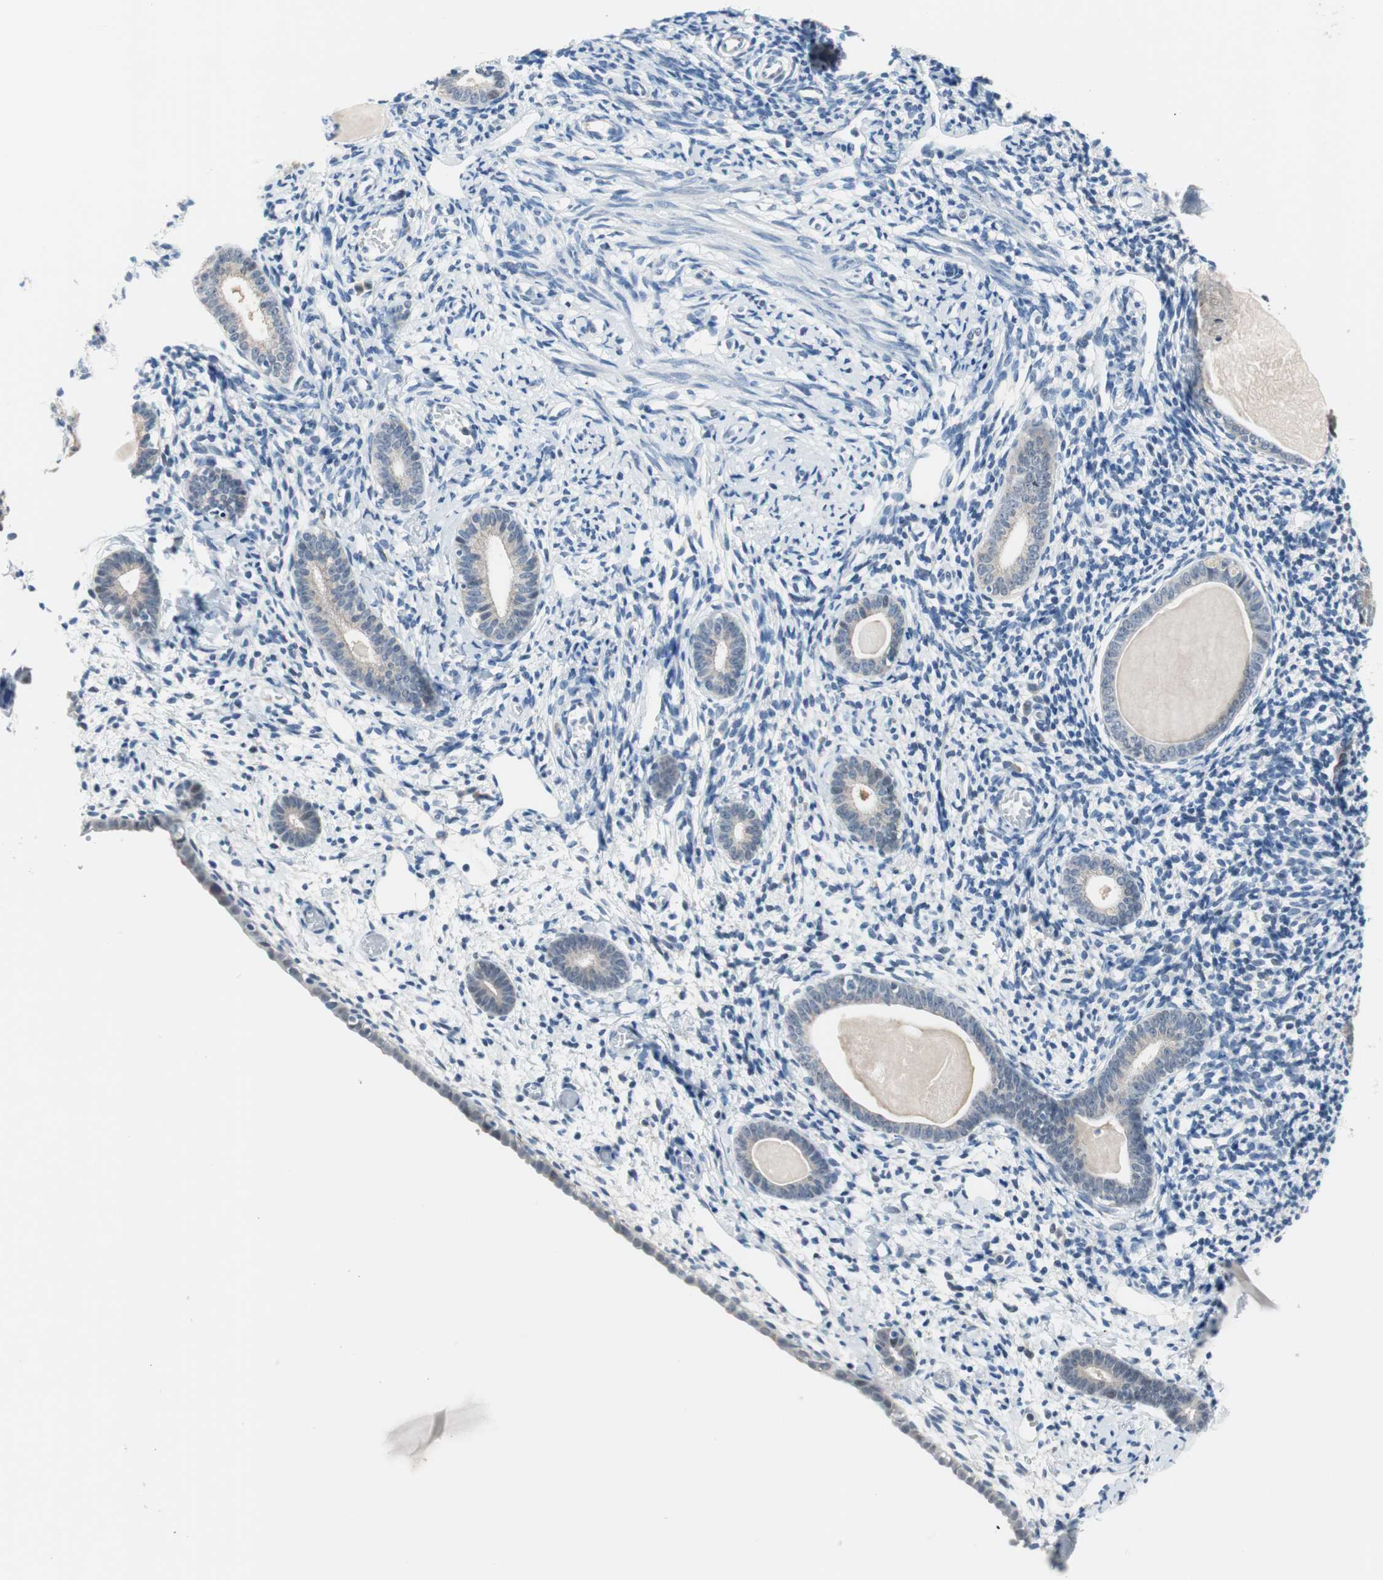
{"staining": {"intensity": "negative", "quantity": "none", "location": "none"}, "tissue": "endometrium", "cell_type": "Cells in endometrial stroma", "image_type": "normal", "snomed": [{"axis": "morphology", "description": "Normal tissue, NOS"}, {"axis": "topography", "description": "Endometrium"}], "caption": "Immunohistochemistry (IHC) histopathology image of normal endometrium stained for a protein (brown), which displays no expression in cells in endometrial stroma.", "gene": "GRHL1", "patient": {"sex": "female", "age": 71}}